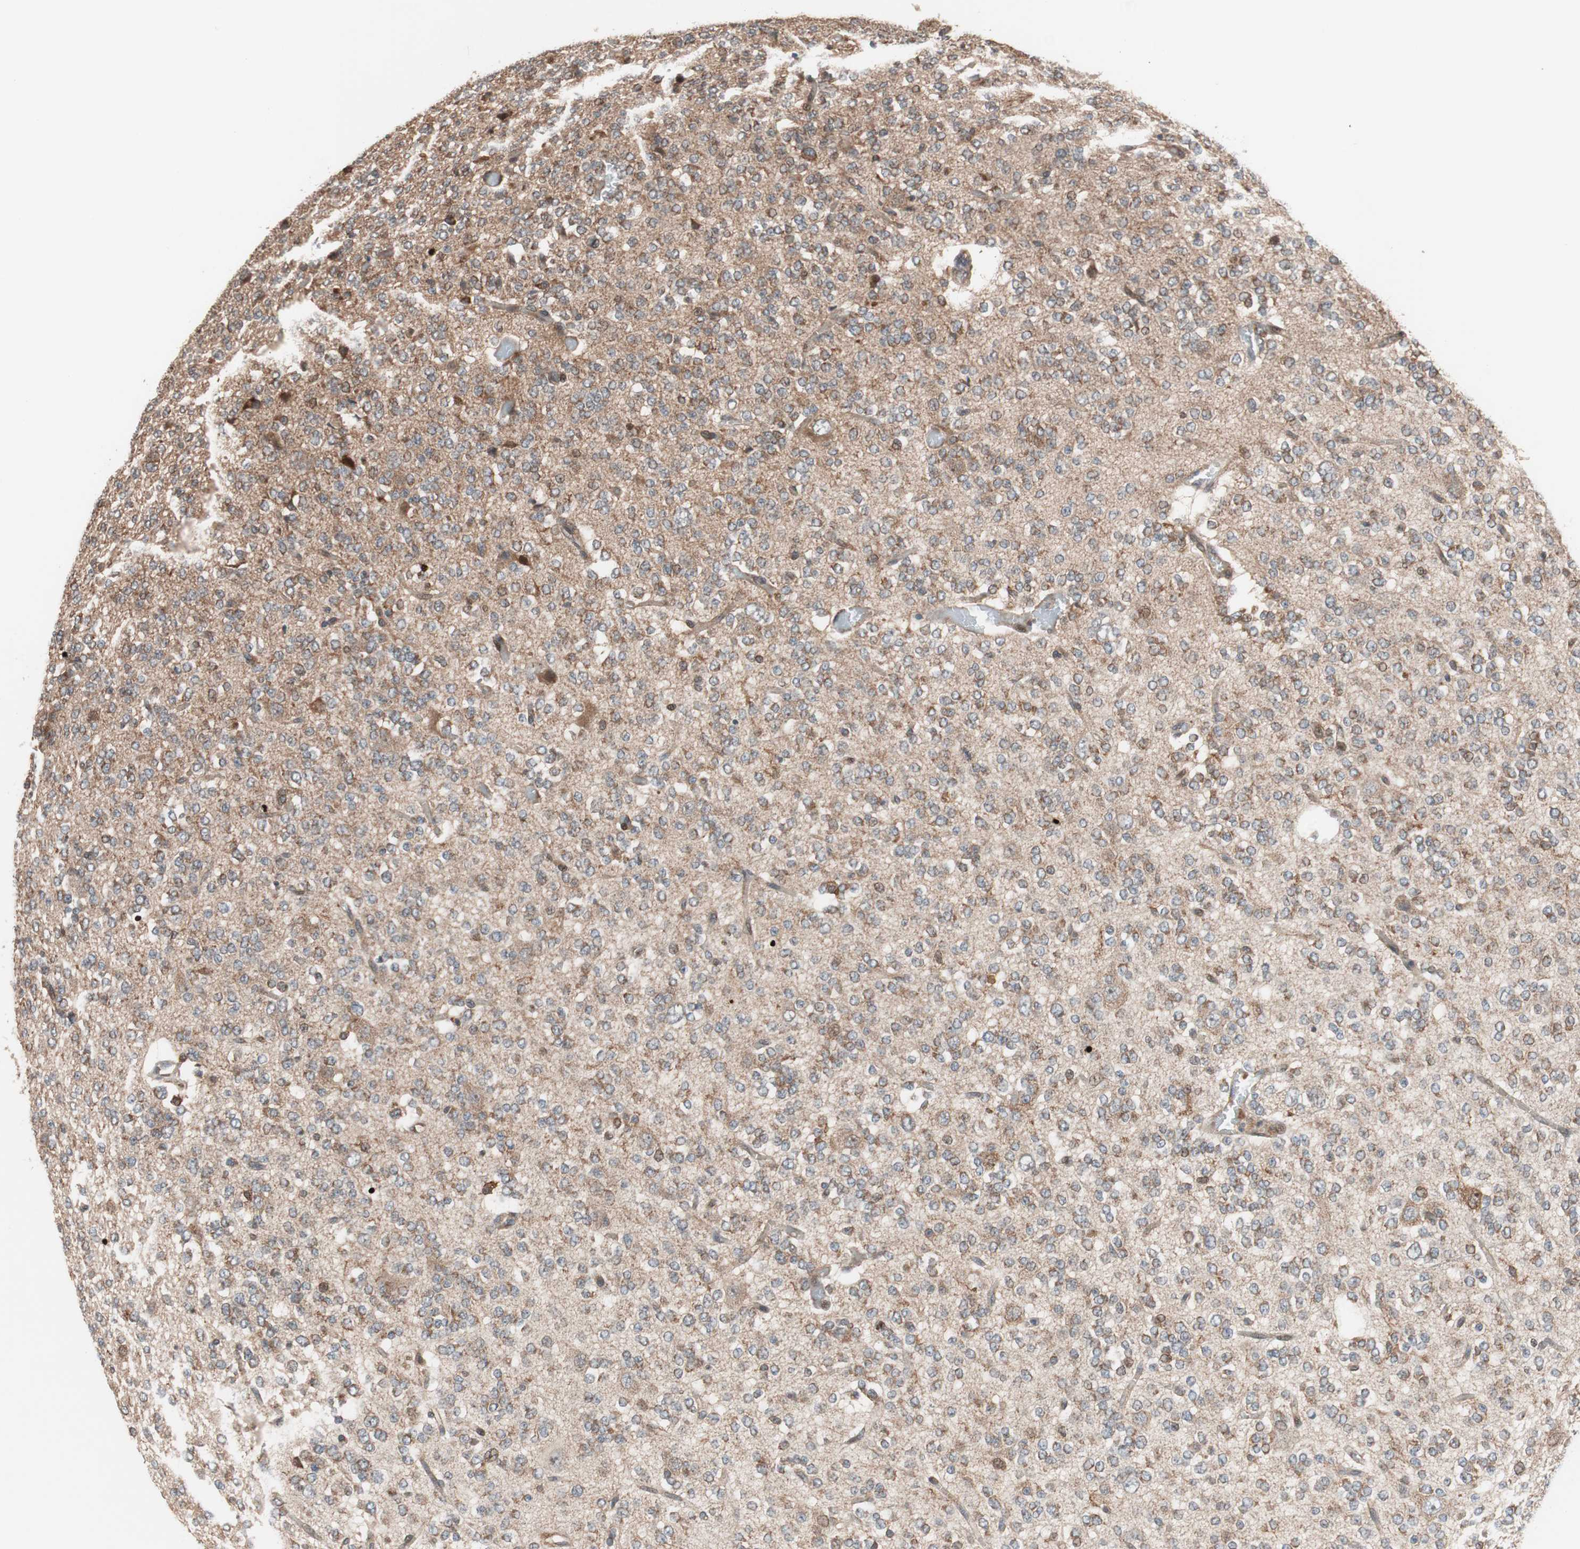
{"staining": {"intensity": "moderate", "quantity": ">75%", "location": "cytoplasmic/membranous"}, "tissue": "glioma", "cell_type": "Tumor cells", "image_type": "cancer", "snomed": [{"axis": "morphology", "description": "Glioma, malignant, Low grade"}, {"axis": "topography", "description": "Brain"}], "caption": "Protein analysis of malignant low-grade glioma tissue shows moderate cytoplasmic/membranous expression in approximately >75% of tumor cells. (DAB IHC, brown staining for protein, blue staining for nuclei).", "gene": "NF2", "patient": {"sex": "male", "age": 38}}